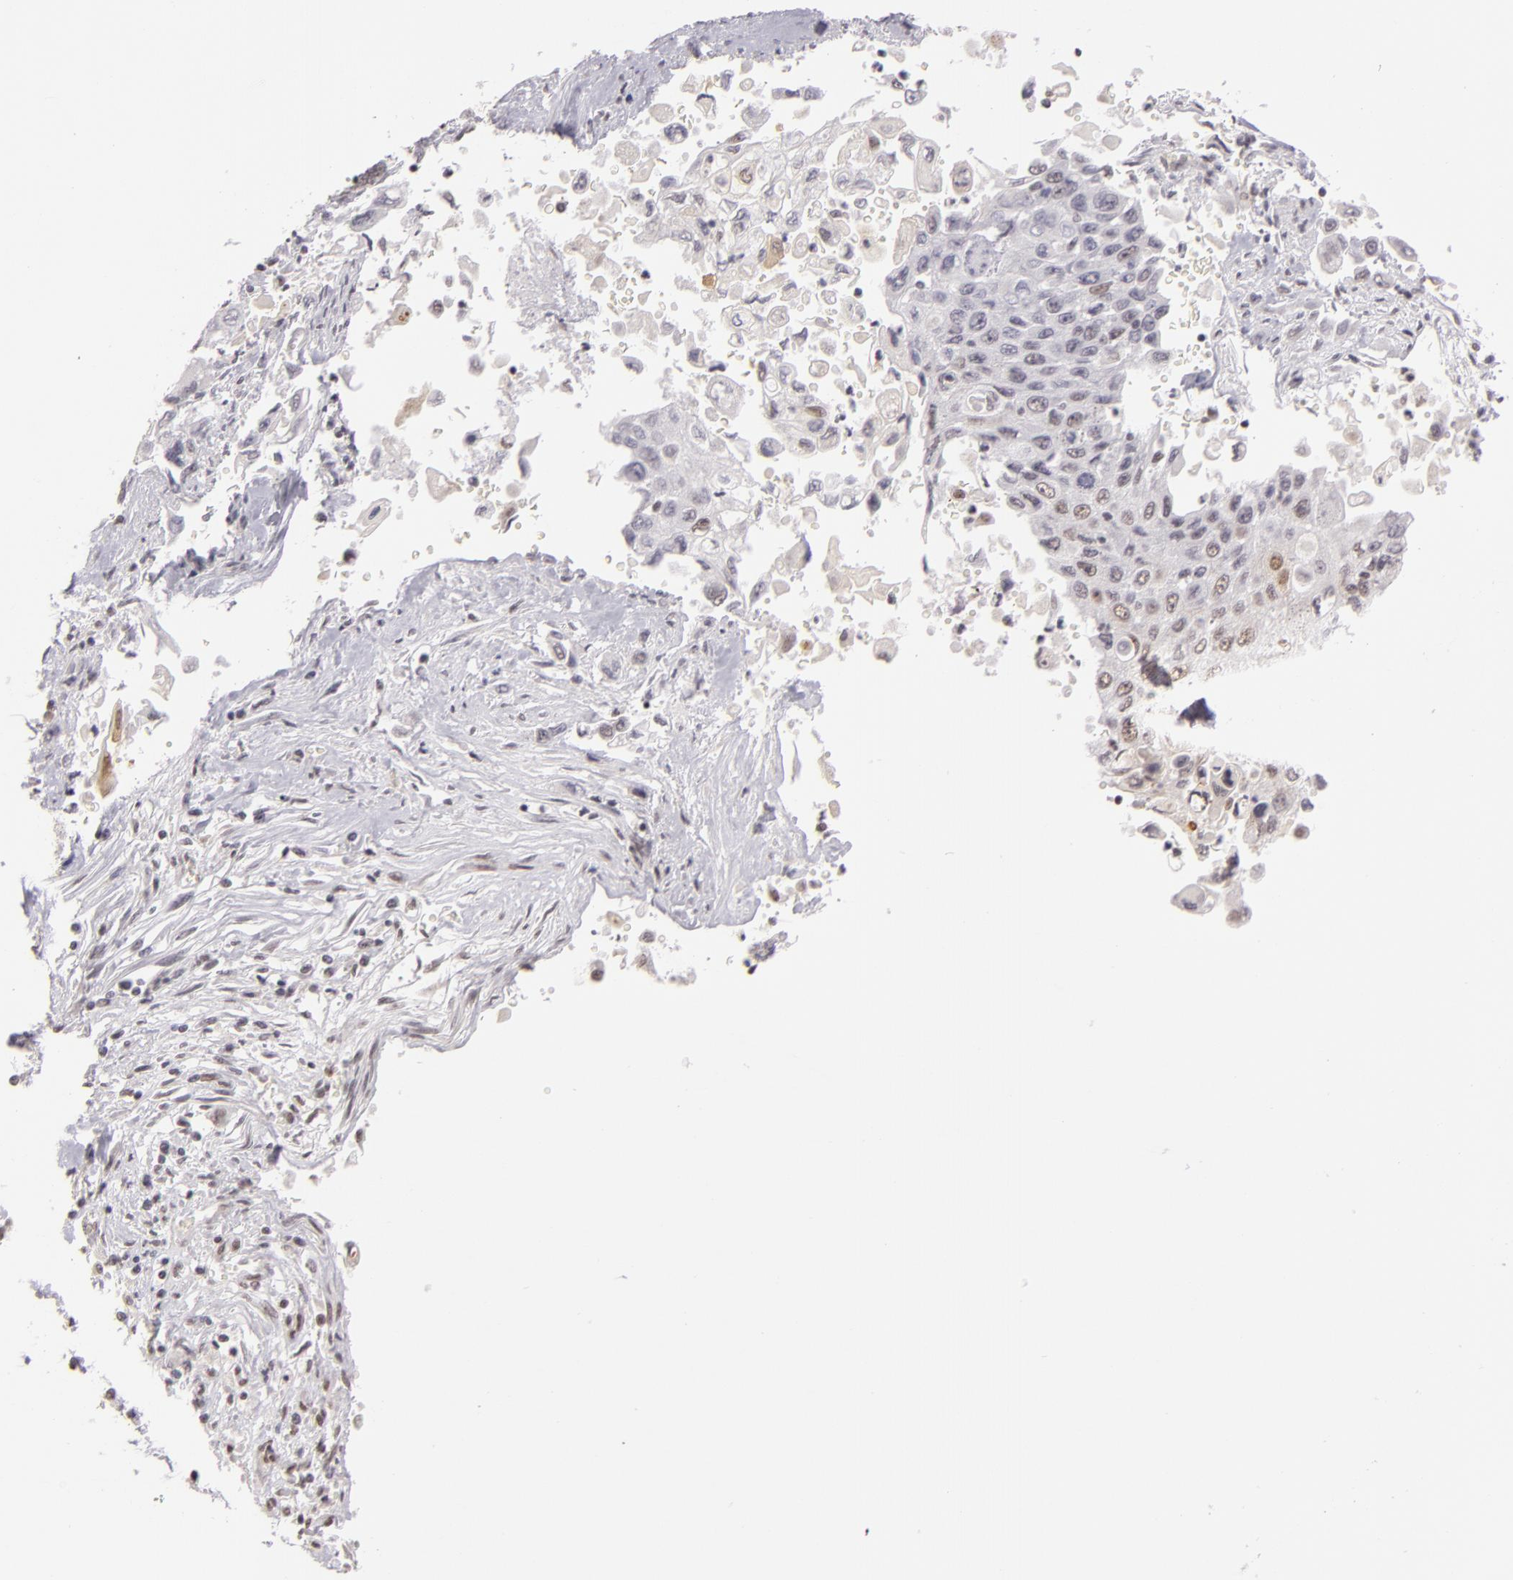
{"staining": {"intensity": "weak", "quantity": "<25%", "location": "nuclear"}, "tissue": "pancreatic cancer", "cell_type": "Tumor cells", "image_type": "cancer", "snomed": [{"axis": "morphology", "description": "Adenocarcinoma, NOS"}, {"axis": "topography", "description": "Pancreas"}], "caption": "Histopathology image shows no protein expression in tumor cells of pancreatic cancer (adenocarcinoma) tissue. Nuclei are stained in blue.", "gene": "INTS6", "patient": {"sex": "male", "age": 70}}